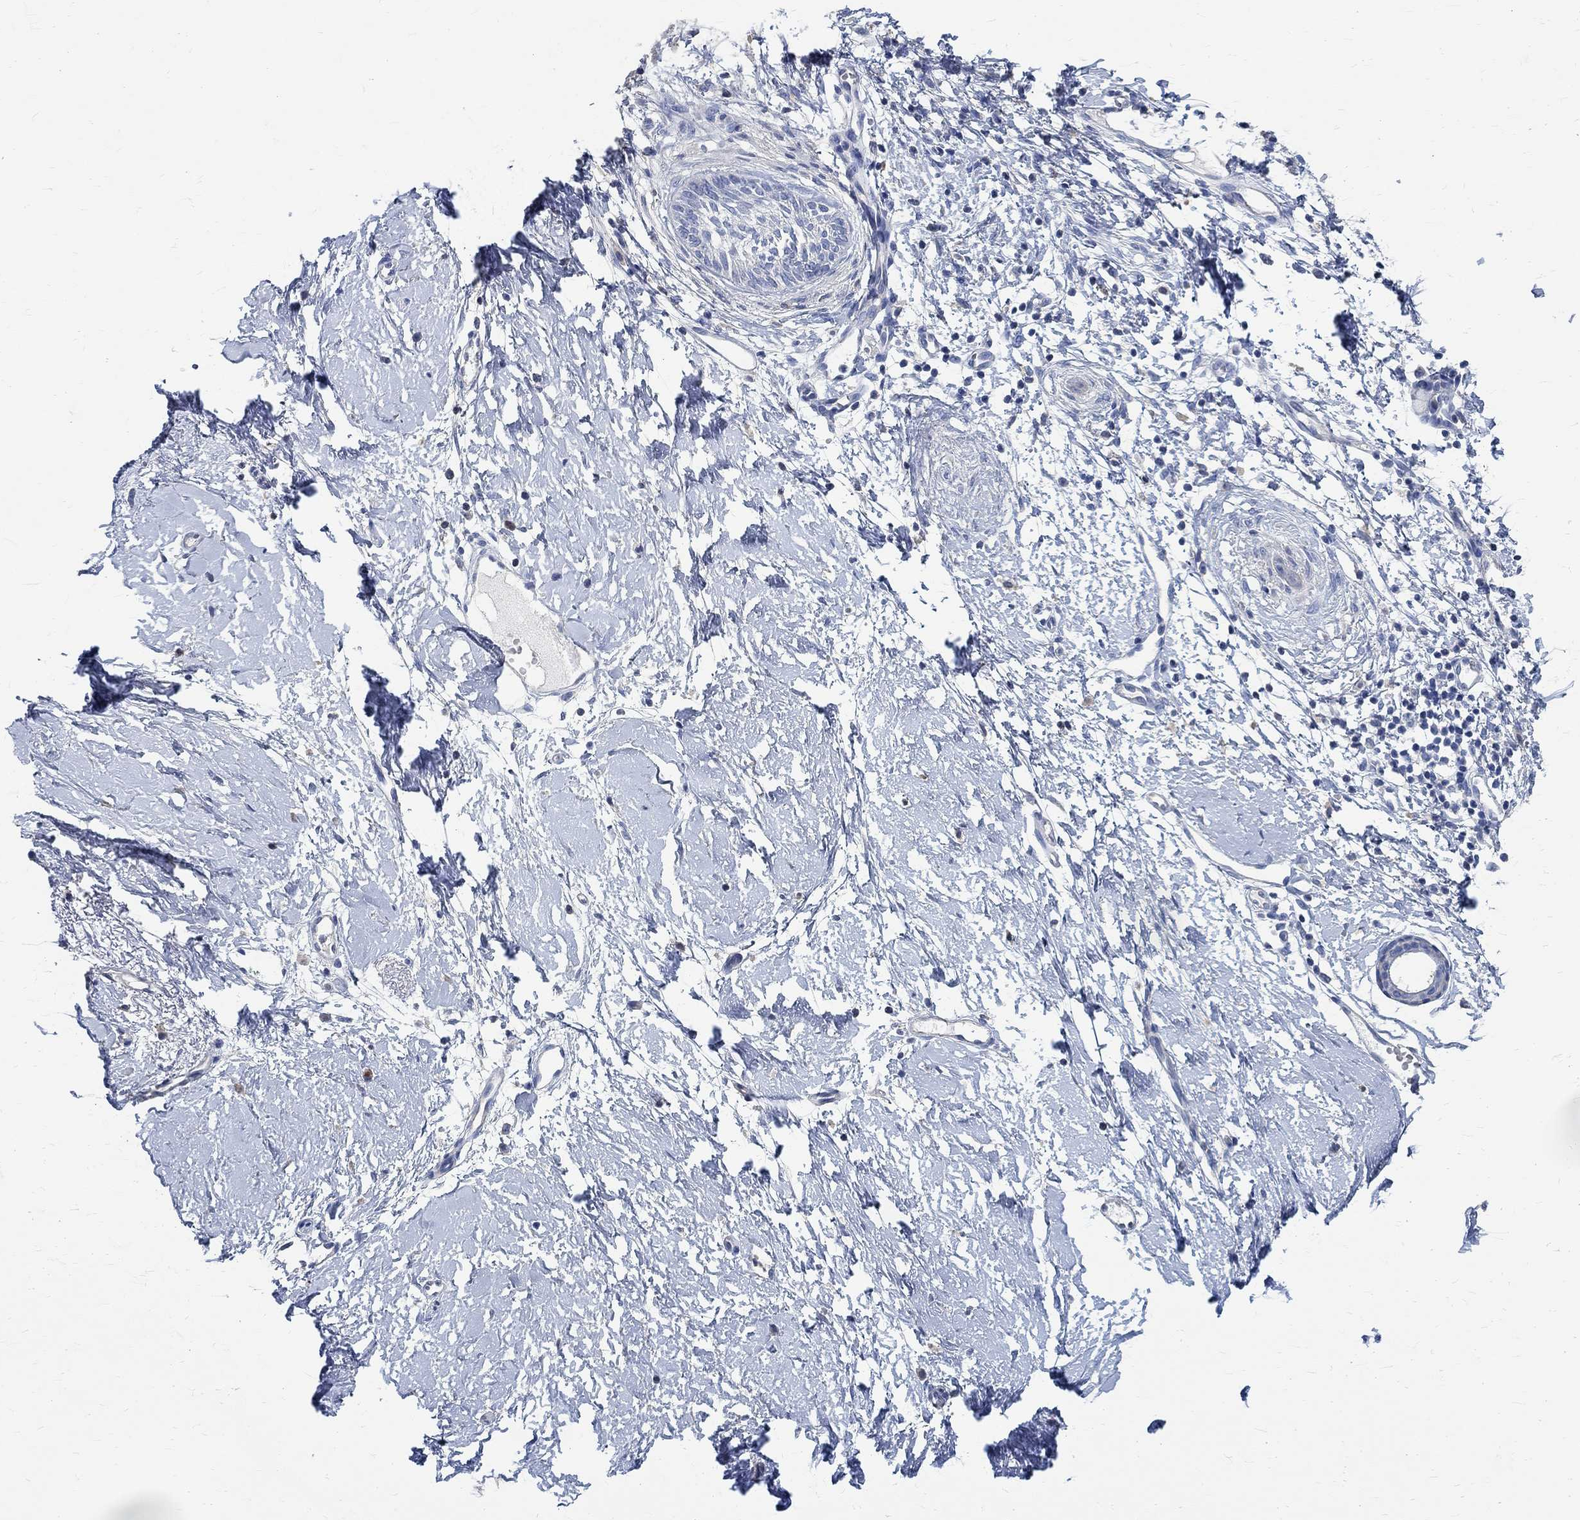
{"staining": {"intensity": "negative", "quantity": "none", "location": "none"}, "tissue": "skin cancer", "cell_type": "Tumor cells", "image_type": "cancer", "snomed": [{"axis": "morphology", "description": "Normal tissue, NOS"}, {"axis": "morphology", "description": "Basal cell carcinoma"}, {"axis": "topography", "description": "Skin"}], "caption": "An immunohistochemistry micrograph of skin cancer (basal cell carcinoma) is shown. There is no staining in tumor cells of skin cancer (basal cell carcinoma).", "gene": "PRX", "patient": {"sex": "male", "age": 84}}